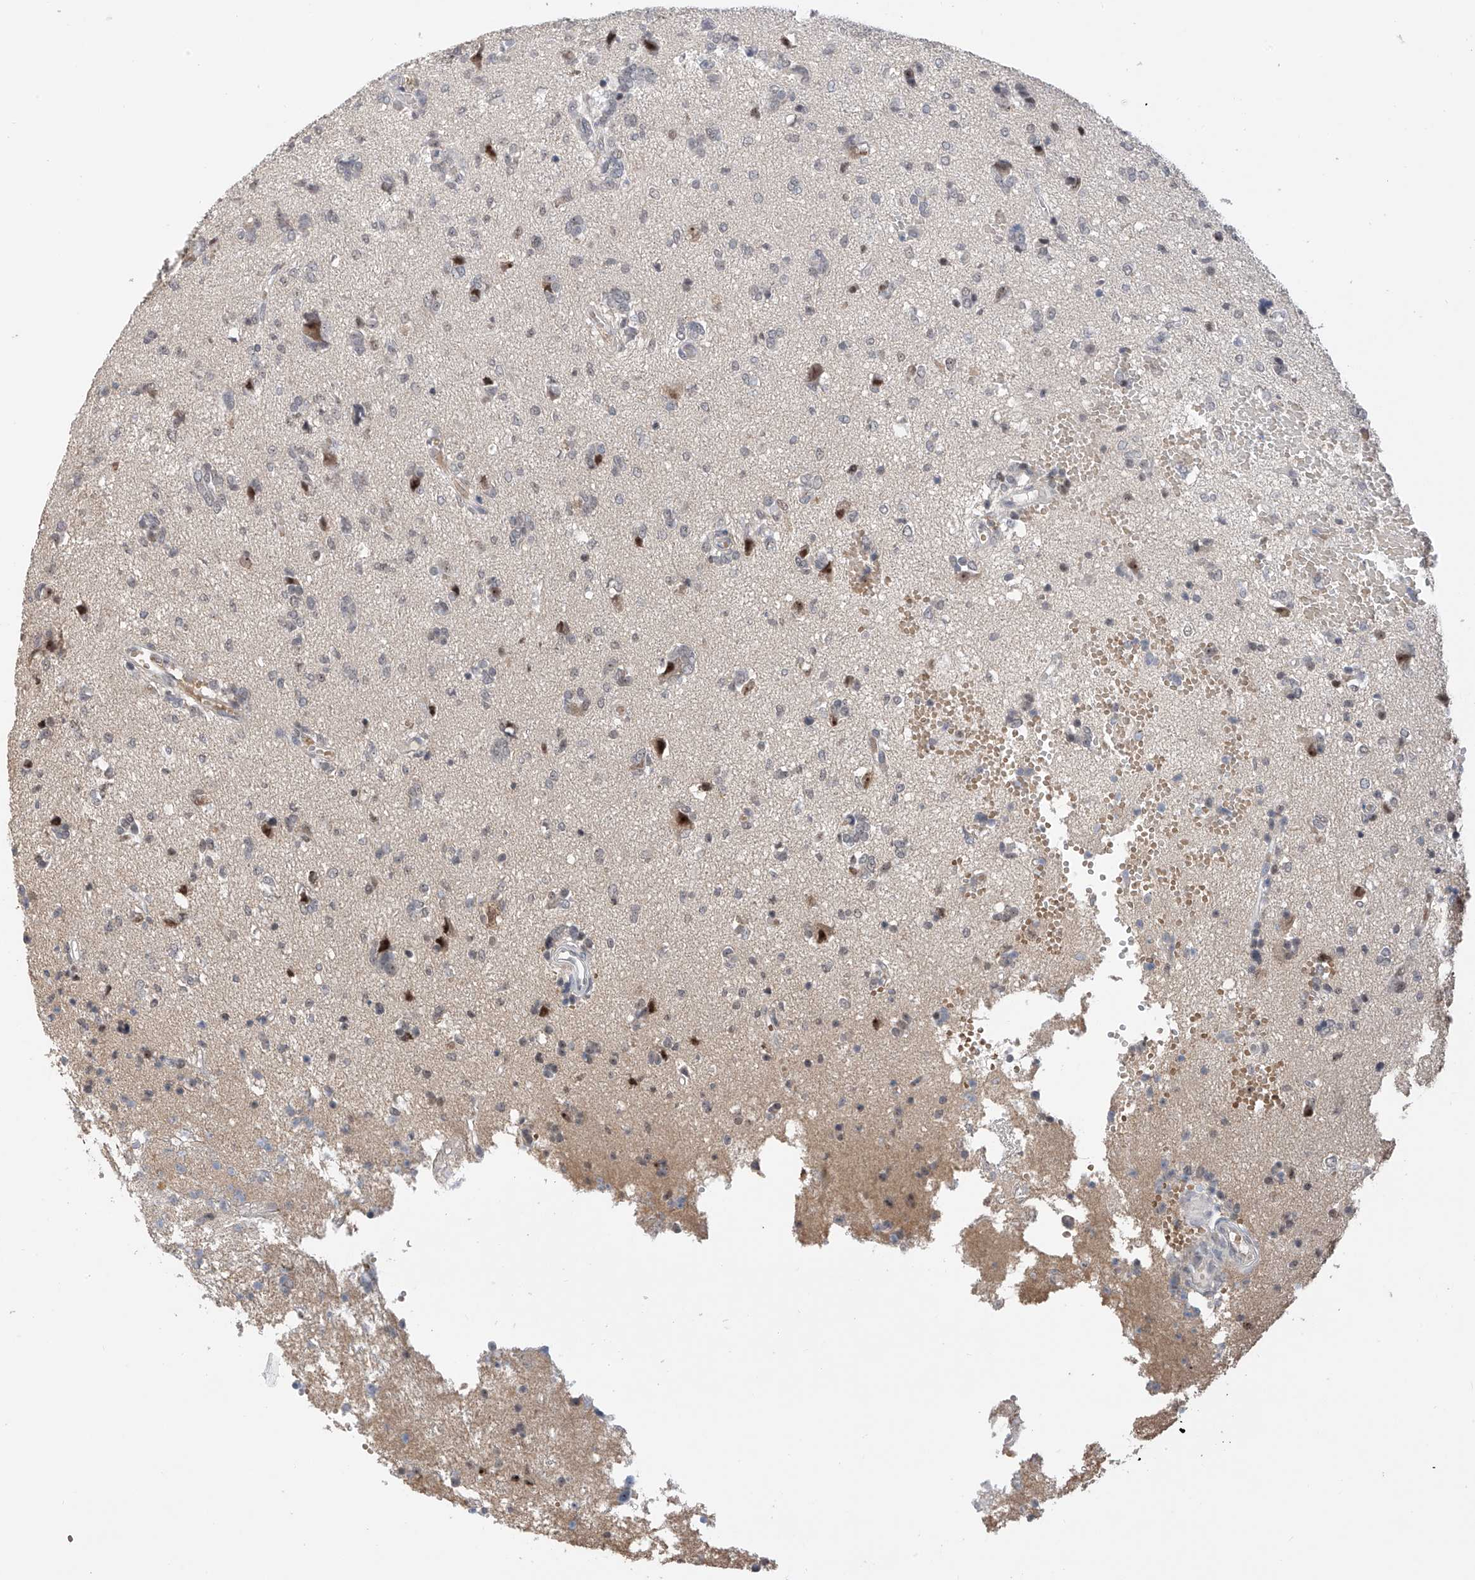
{"staining": {"intensity": "negative", "quantity": "none", "location": "none"}, "tissue": "glioma", "cell_type": "Tumor cells", "image_type": "cancer", "snomed": [{"axis": "morphology", "description": "Glioma, malignant, High grade"}, {"axis": "topography", "description": "Brain"}], "caption": "IHC histopathology image of human glioma stained for a protein (brown), which shows no expression in tumor cells.", "gene": "C1orf131", "patient": {"sex": "female", "age": 59}}